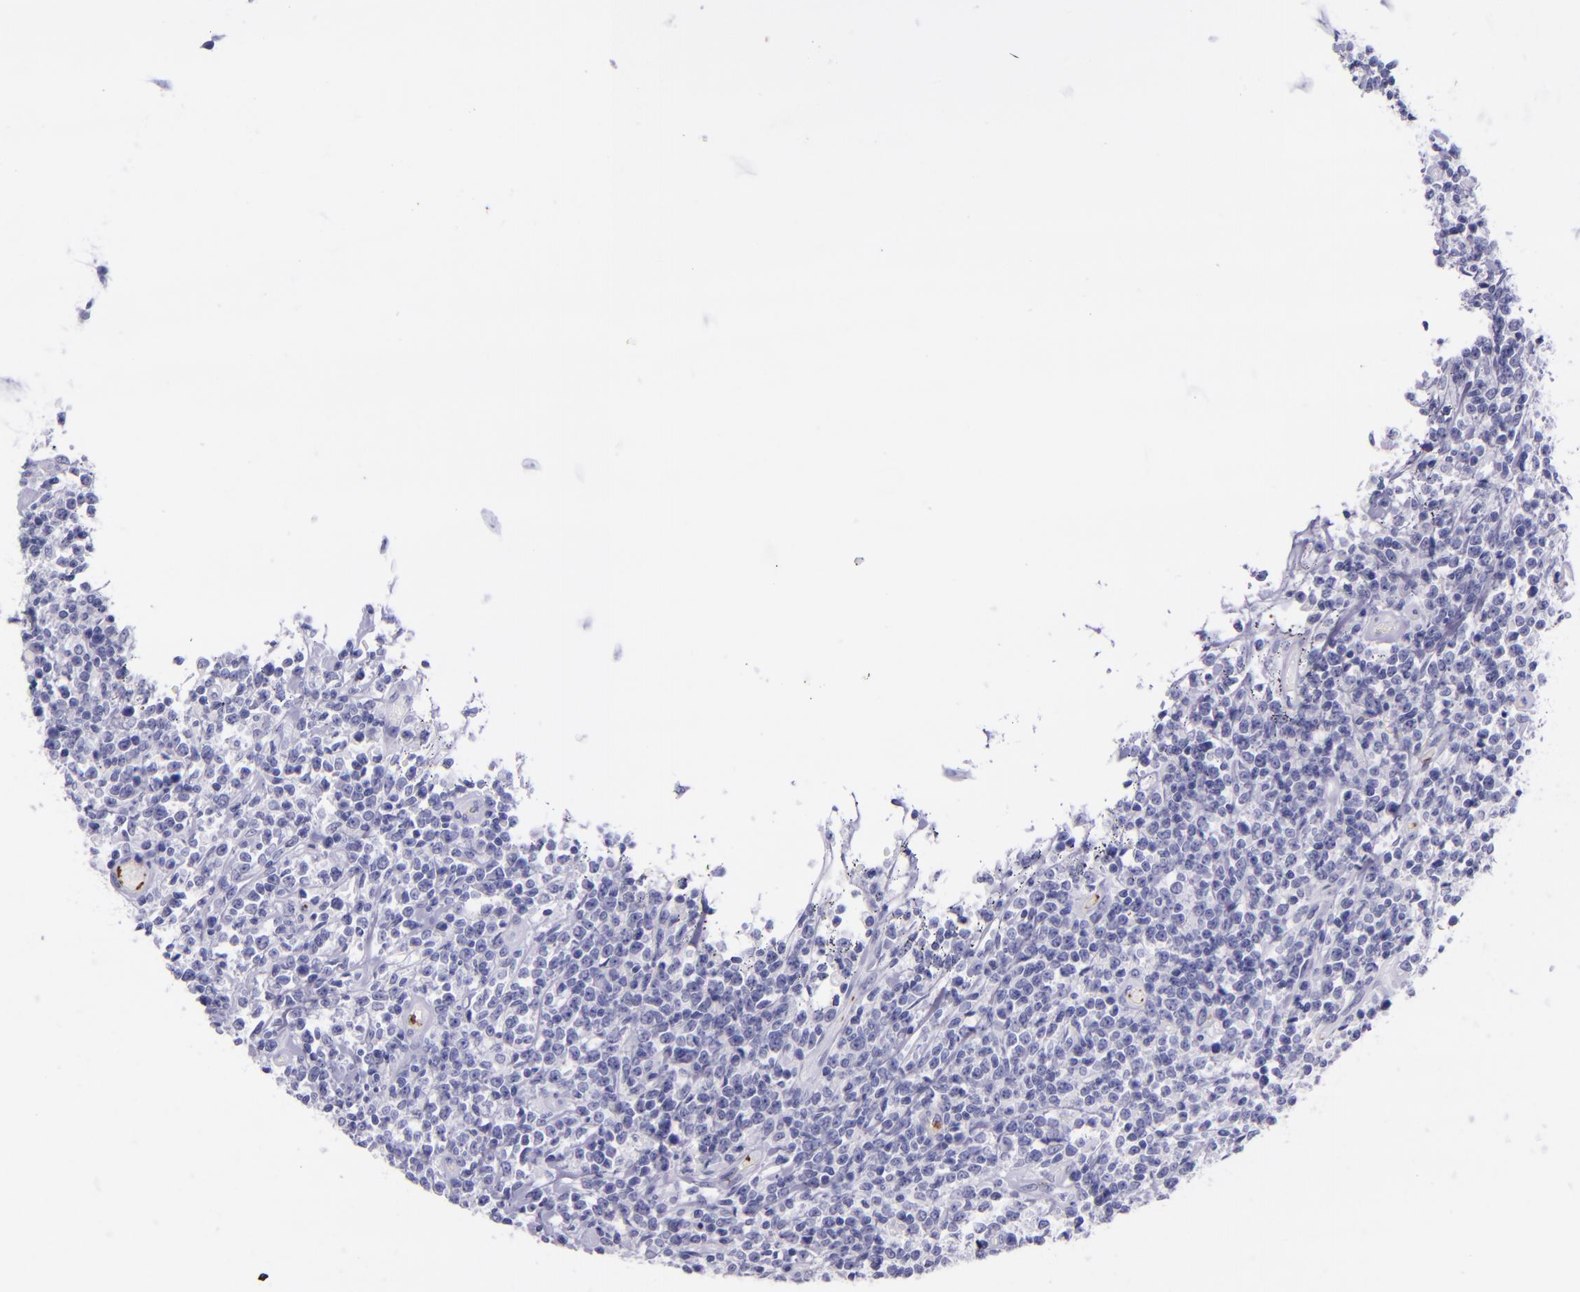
{"staining": {"intensity": "negative", "quantity": "none", "location": "none"}, "tissue": "lymphoma", "cell_type": "Tumor cells", "image_type": "cancer", "snomed": [{"axis": "morphology", "description": "Malignant lymphoma, non-Hodgkin's type, High grade"}, {"axis": "topography", "description": "Colon"}], "caption": "Photomicrograph shows no significant protein expression in tumor cells of lymphoma.", "gene": "SELE", "patient": {"sex": "male", "age": 82}}